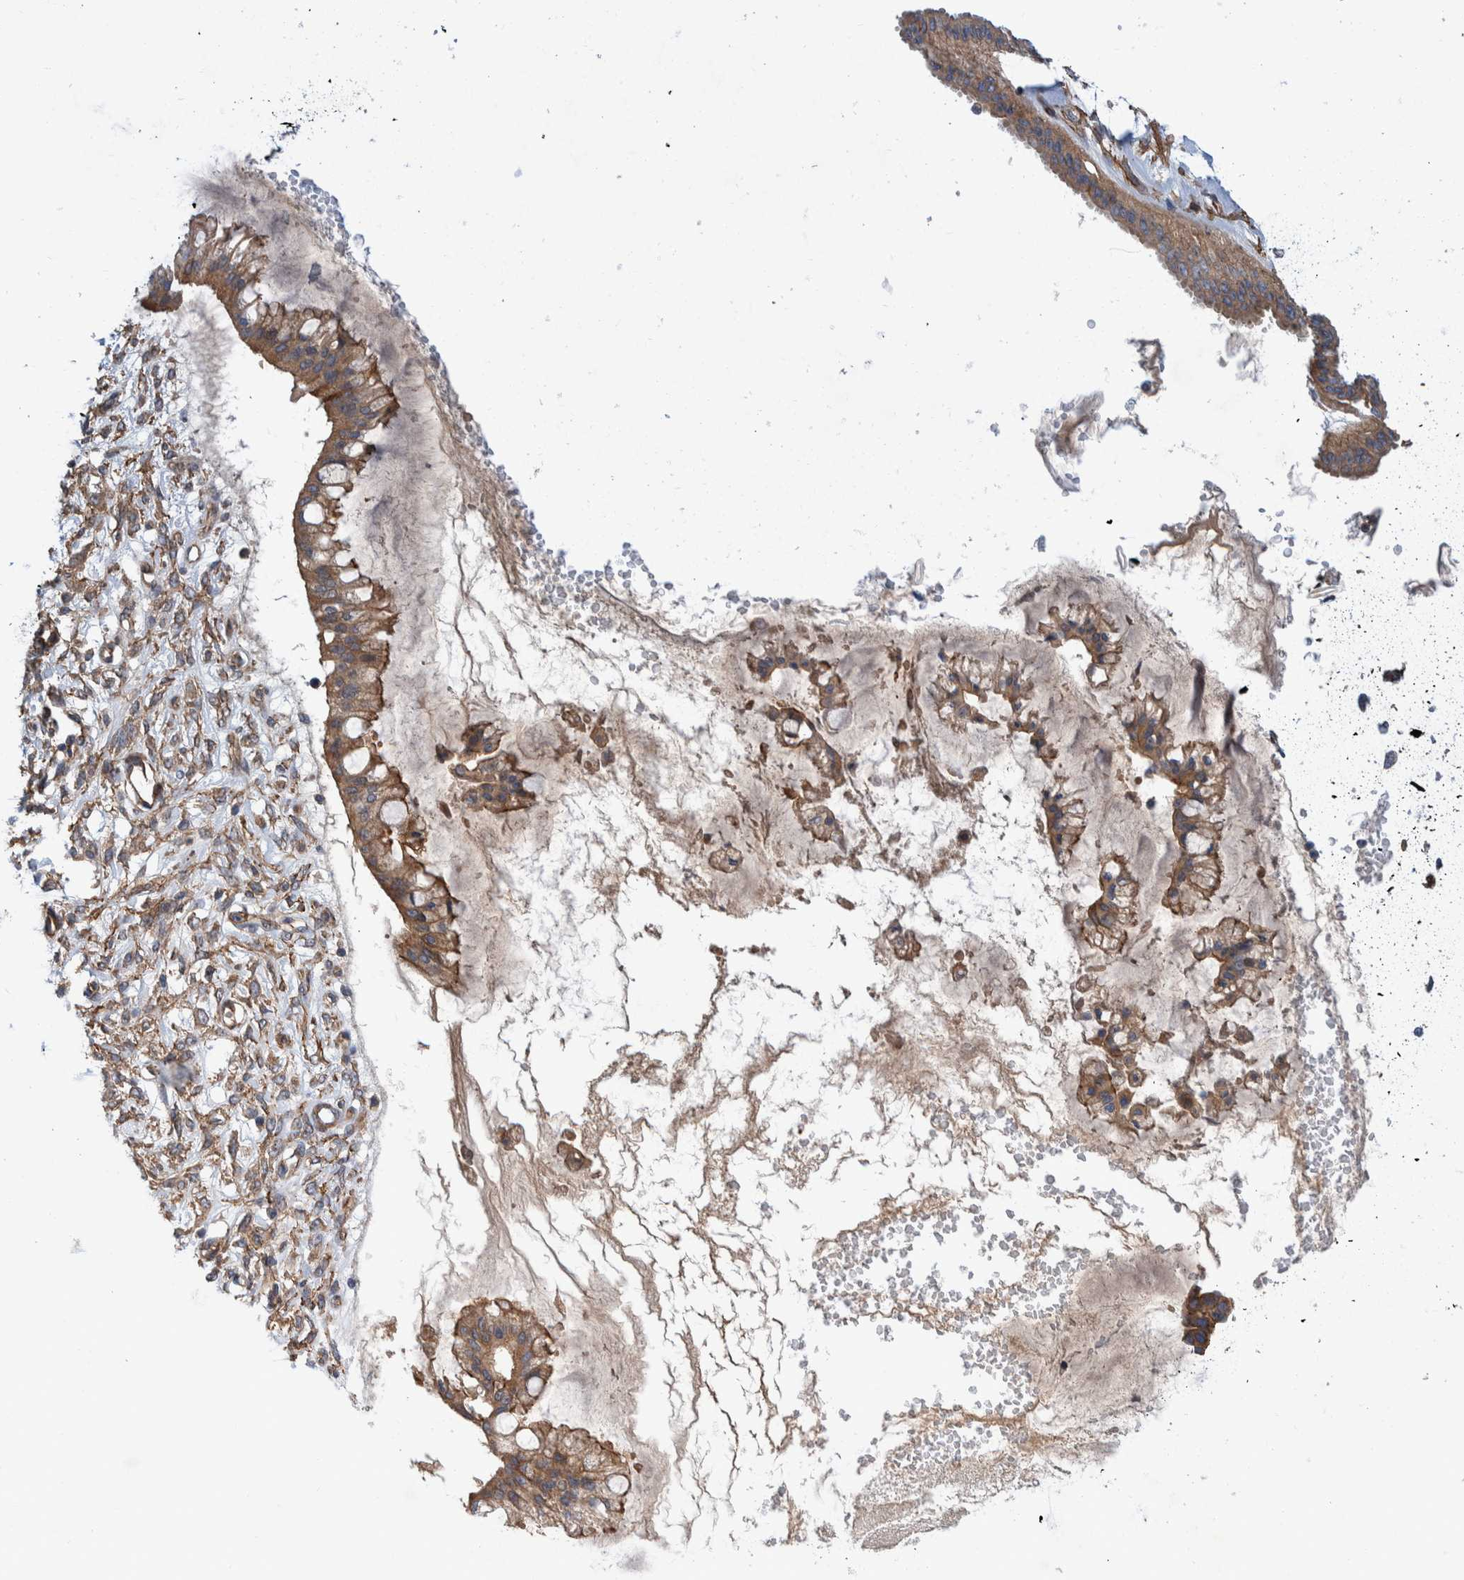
{"staining": {"intensity": "moderate", "quantity": "25%-75%", "location": "cytoplasmic/membranous"}, "tissue": "ovarian cancer", "cell_type": "Tumor cells", "image_type": "cancer", "snomed": [{"axis": "morphology", "description": "Cystadenocarcinoma, mucinous, NOS"}, {"axis": "topography", "description": "Ovary"}], "caption": "Mucinous cystadenocarcinoma (ovarian) stained with DAB (3,3'-diaminobenzidine) IHC displays medium levels of moderate cytoplasmic/membranous staining in about 25%-75% of tumor cells. (DAB (3,3'-diaminobenzidine) = brown stain, brightfield microscopy at high magnification).", "gene": "SLC25A10", "patient": {"sex": "female", "age": 73}}